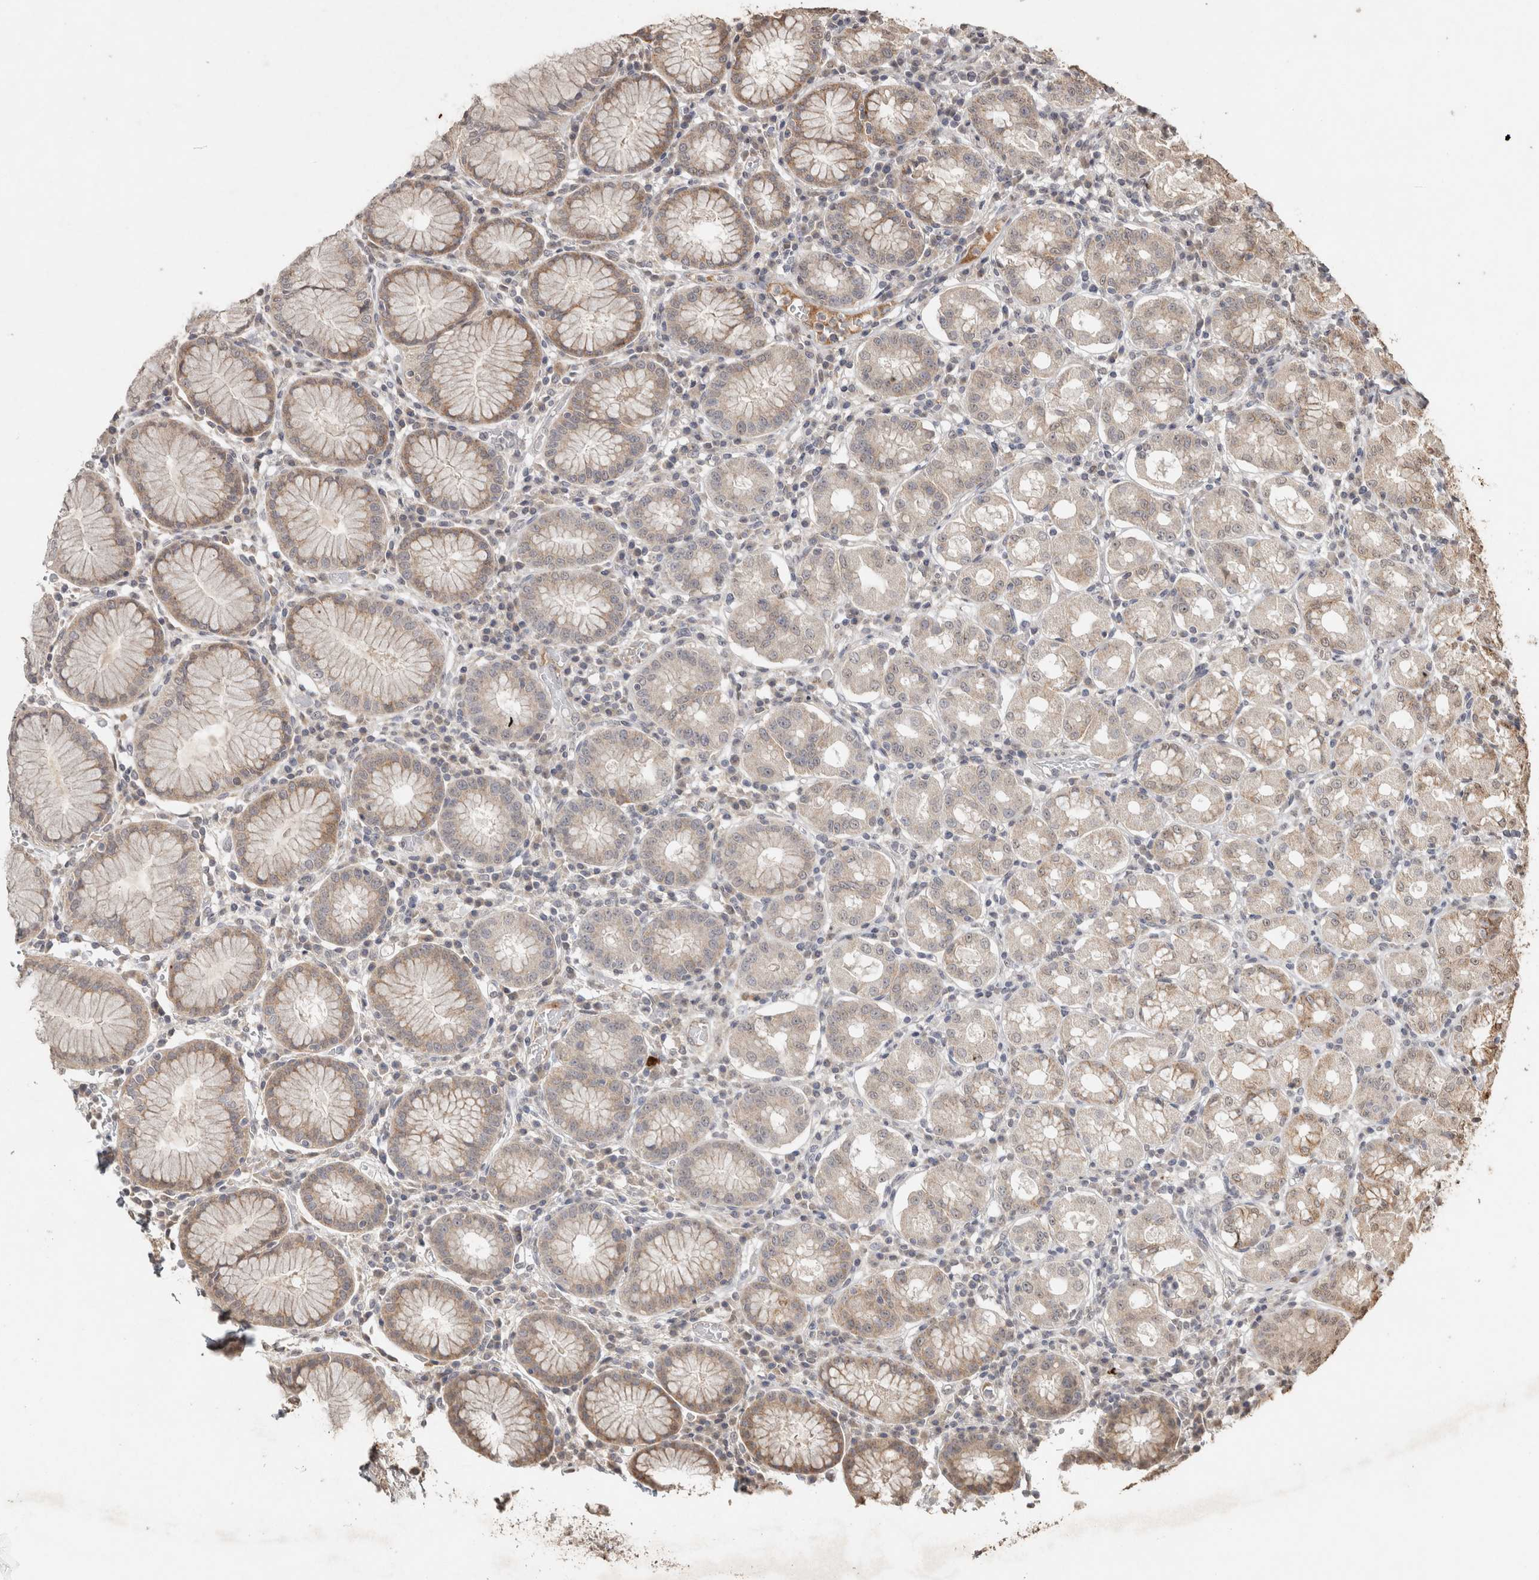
{"staining": {"intensity": "weak", "quantity": "25%-75%", "location": "cytoplasmic/membranous"}, "tissue": "stomach", "cell_type": "Glandular cells", "image_type": "normal", "snomed": [{"axis": "morphology", "description": "Normal tissue, NOS"}, {"axis": "topography", "description": "Stomach"}, {"axis": "topography", "description": "Stomach, lower"}], "caption": "An immunohistochemistry image of normal tissue is shown. Protein staining in brown labels weak cytoplasmic/membranous positivity in stomach within glandular cells.", "gene": "FAM3A", "patient": {"sex": "female", "age": 56}}